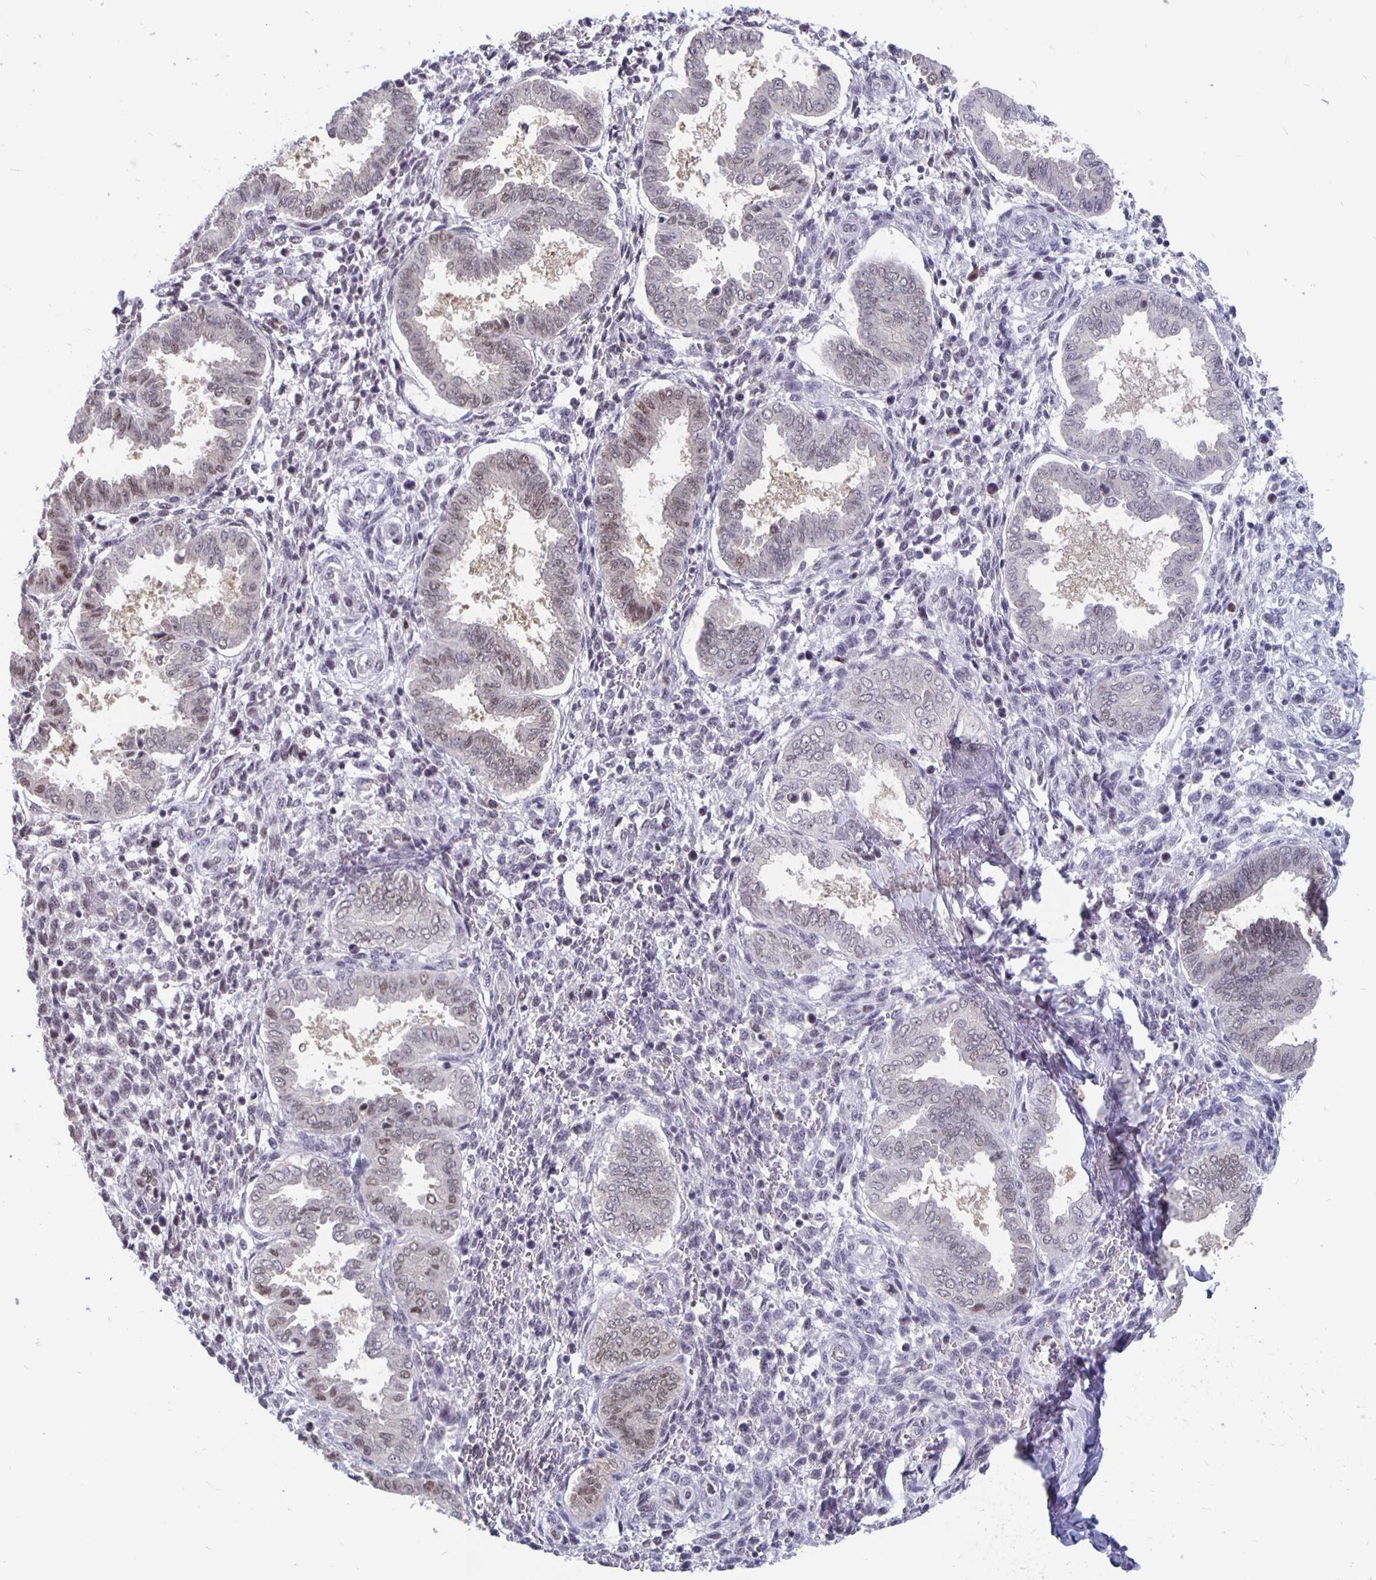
{"staining": {"intensity": "weak", "quantity": "<25%", "location": "nuclear"}, "tissue": "endometrium", "cell_type": "Cells in endometrial stroma", "image_type": "normal", "snomed": [{"axis": "morphology", "description": "Normal tissue, NOS"}, {"axis": "topography", "description": "Endometrium"}], "caption": "Immunohistochemistry (IHC) of benign endometrium exhibits no staining in cells in endometrial stroma.", "gene": "ZNF691", "patient": {"sex": "female", "age": 24}}